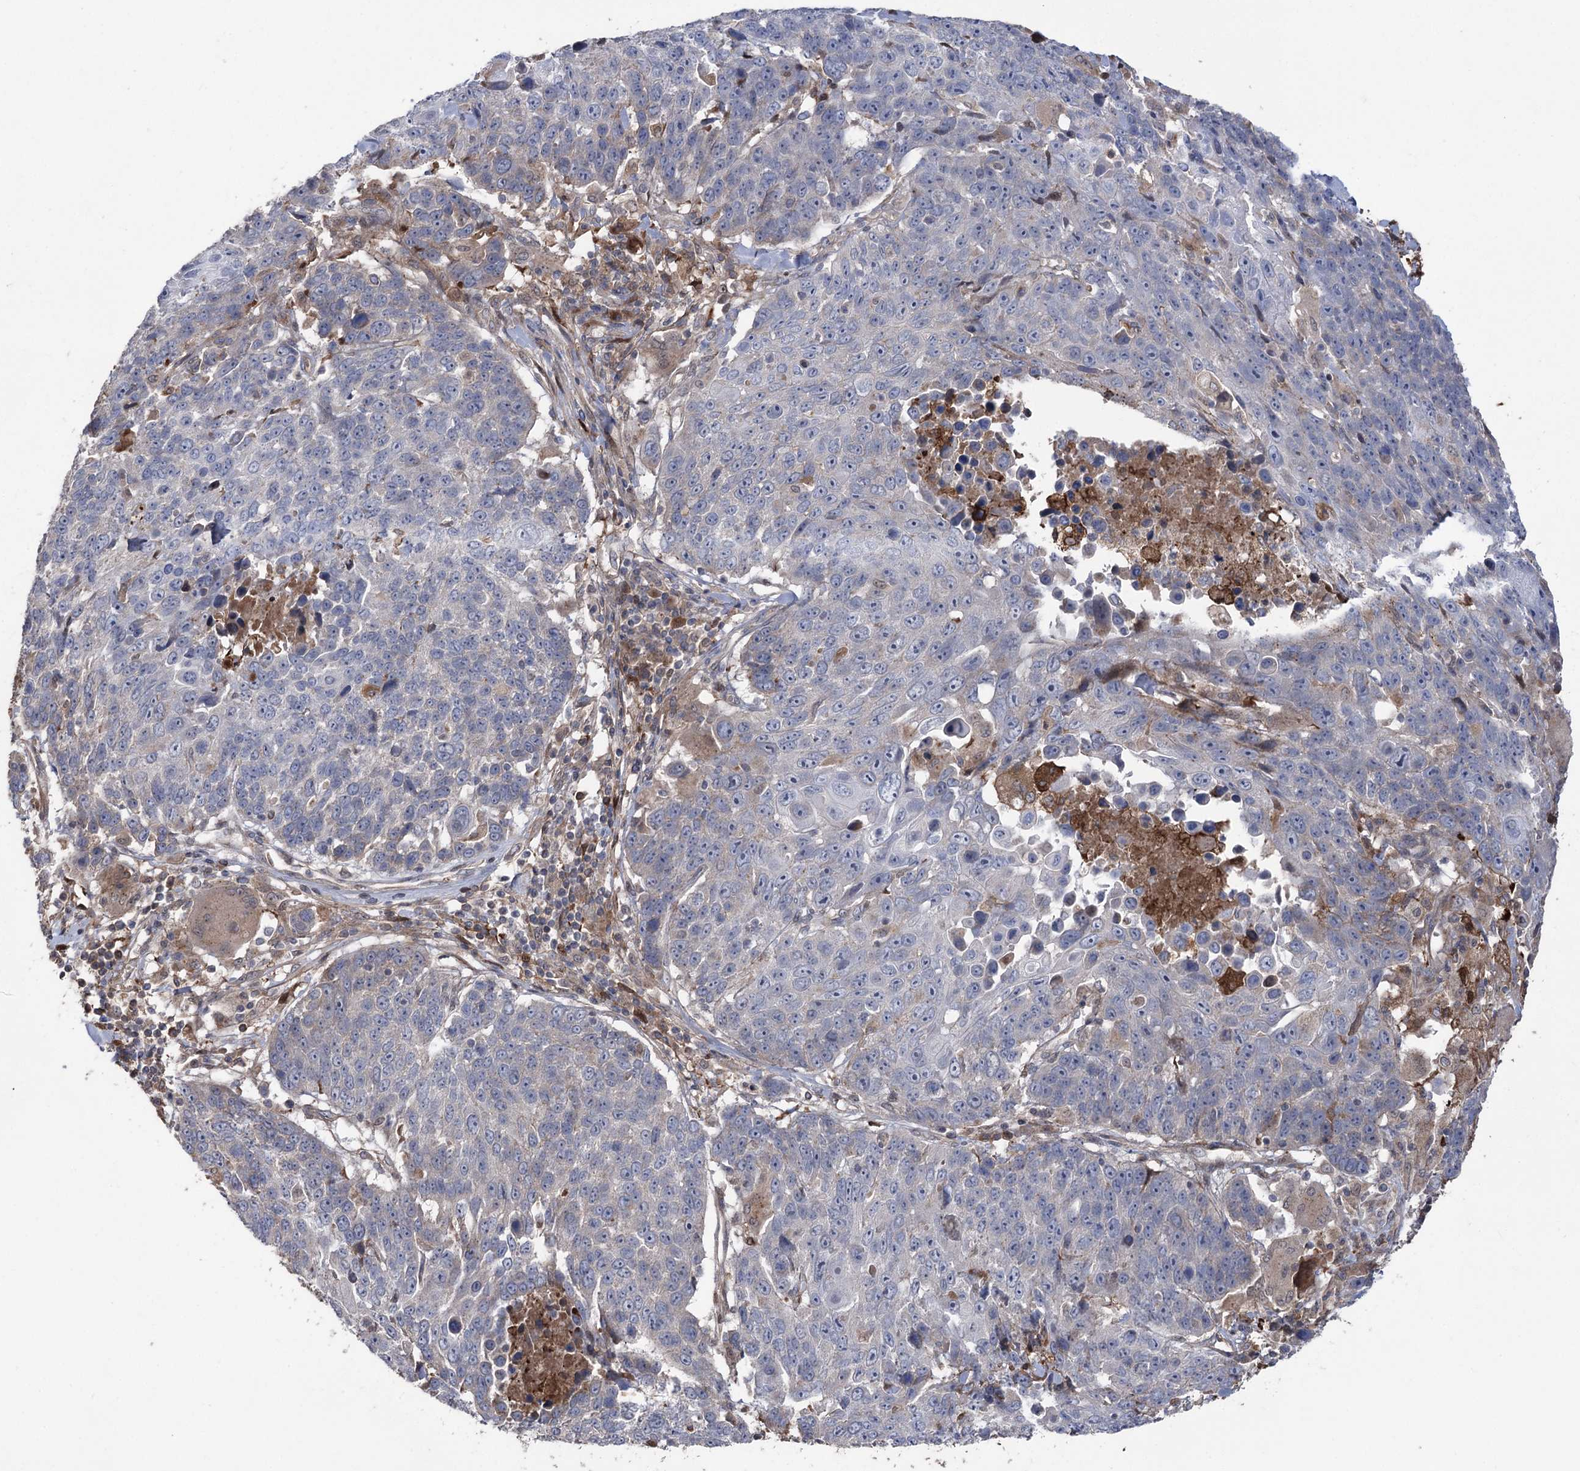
{"staining": {"intensity": "negative", "quantity": "none", "location": "none"}, "tissue": "lung cancer", "cell_type": "Tumor cells", "image_type": "cancer", "snomed": [{"axis": "morphology", "description": "Squamous cell carcinoma, NOS"}, {"axis": "topography", "description": "Lung"}], "caption": "Tumor cells show no significant protein expression in lung cancer. The staining was performed using DAB to visualize the protein expression in brown, while the nuclei were stained in blue with hematoxylin (Magnification: 20x).", "gene": "OTUD1", "patient": {"sex": "male", "age": 66}}